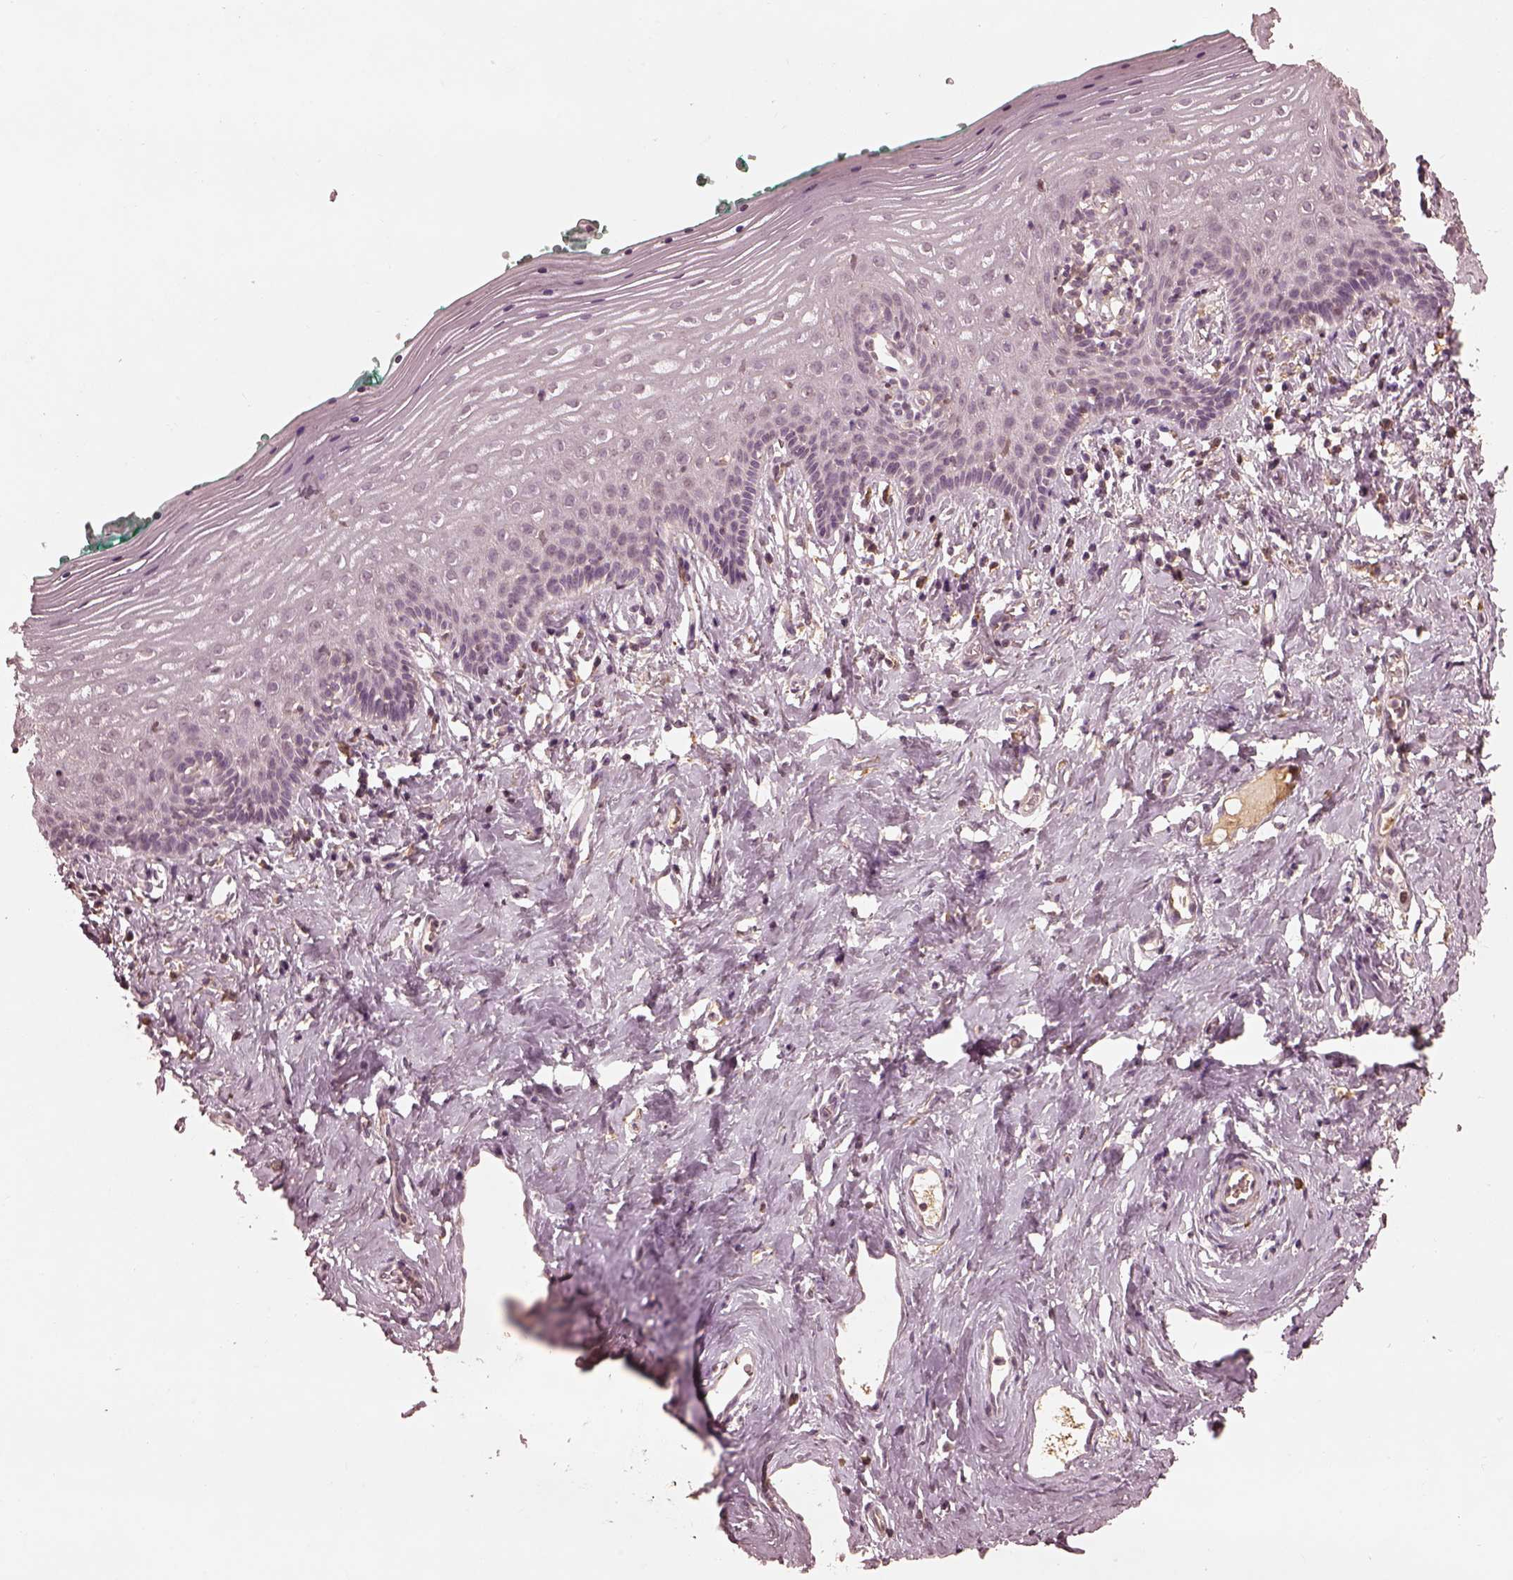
{"staining": {"intensity": "negative", "quantity": "none", "location": "none"}, "tissue": "vagina", "cell_type": "Squamous epithelial cells", "image_type": "normal", "snomed": [{"axis": "morphology", "description": "Normal tissue, NOS"}, {"axis": "topography", "description": "Vagina"}], "caption": "Immunohistochemistry (IHC) of normal vagina reveals no staining in squamous epithelial cells. (DAB immunohistochemistry, high magnification).", "gene": "CALR3", "patient": {"sex": "female", "age": 42}}